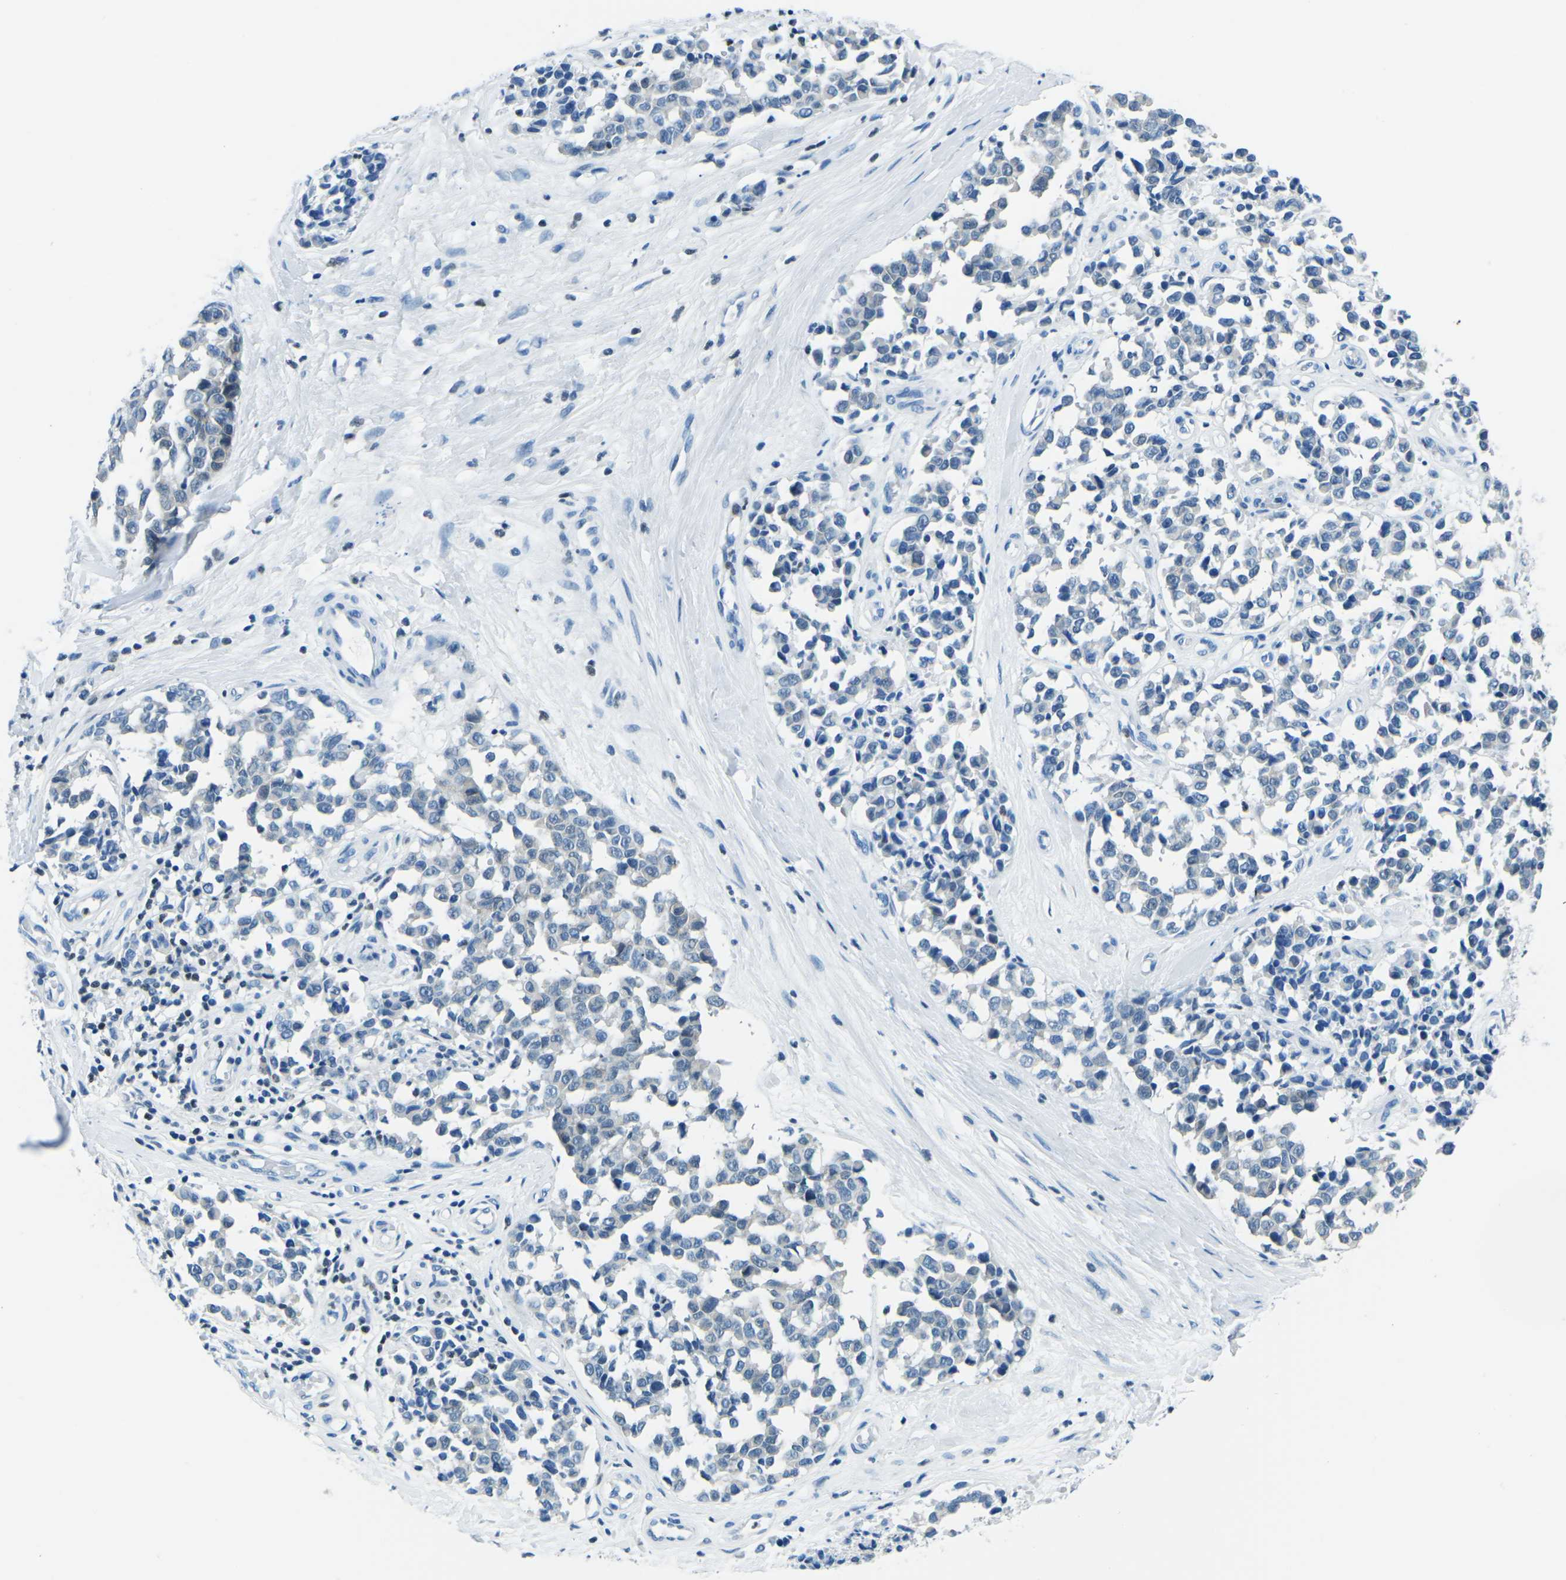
{"staining": {"intensity": "weak", "quantity": "<25%", "location": "nuclear"}, "tissue": "melanoma", "cell_type": "Tumor cells", "image_type": "cancer", "snomed": [{"axis": "morphology", "description": "Malignant melanoma, NOS"}, {"axis": "topography", "description": "Skin"}], "caption": "Tumor cells are negative for protein expression in human melanoma. Nuclei are stained in blue.", "gene": "CELF2", "patient": {"sex": "female", "age": 64}}